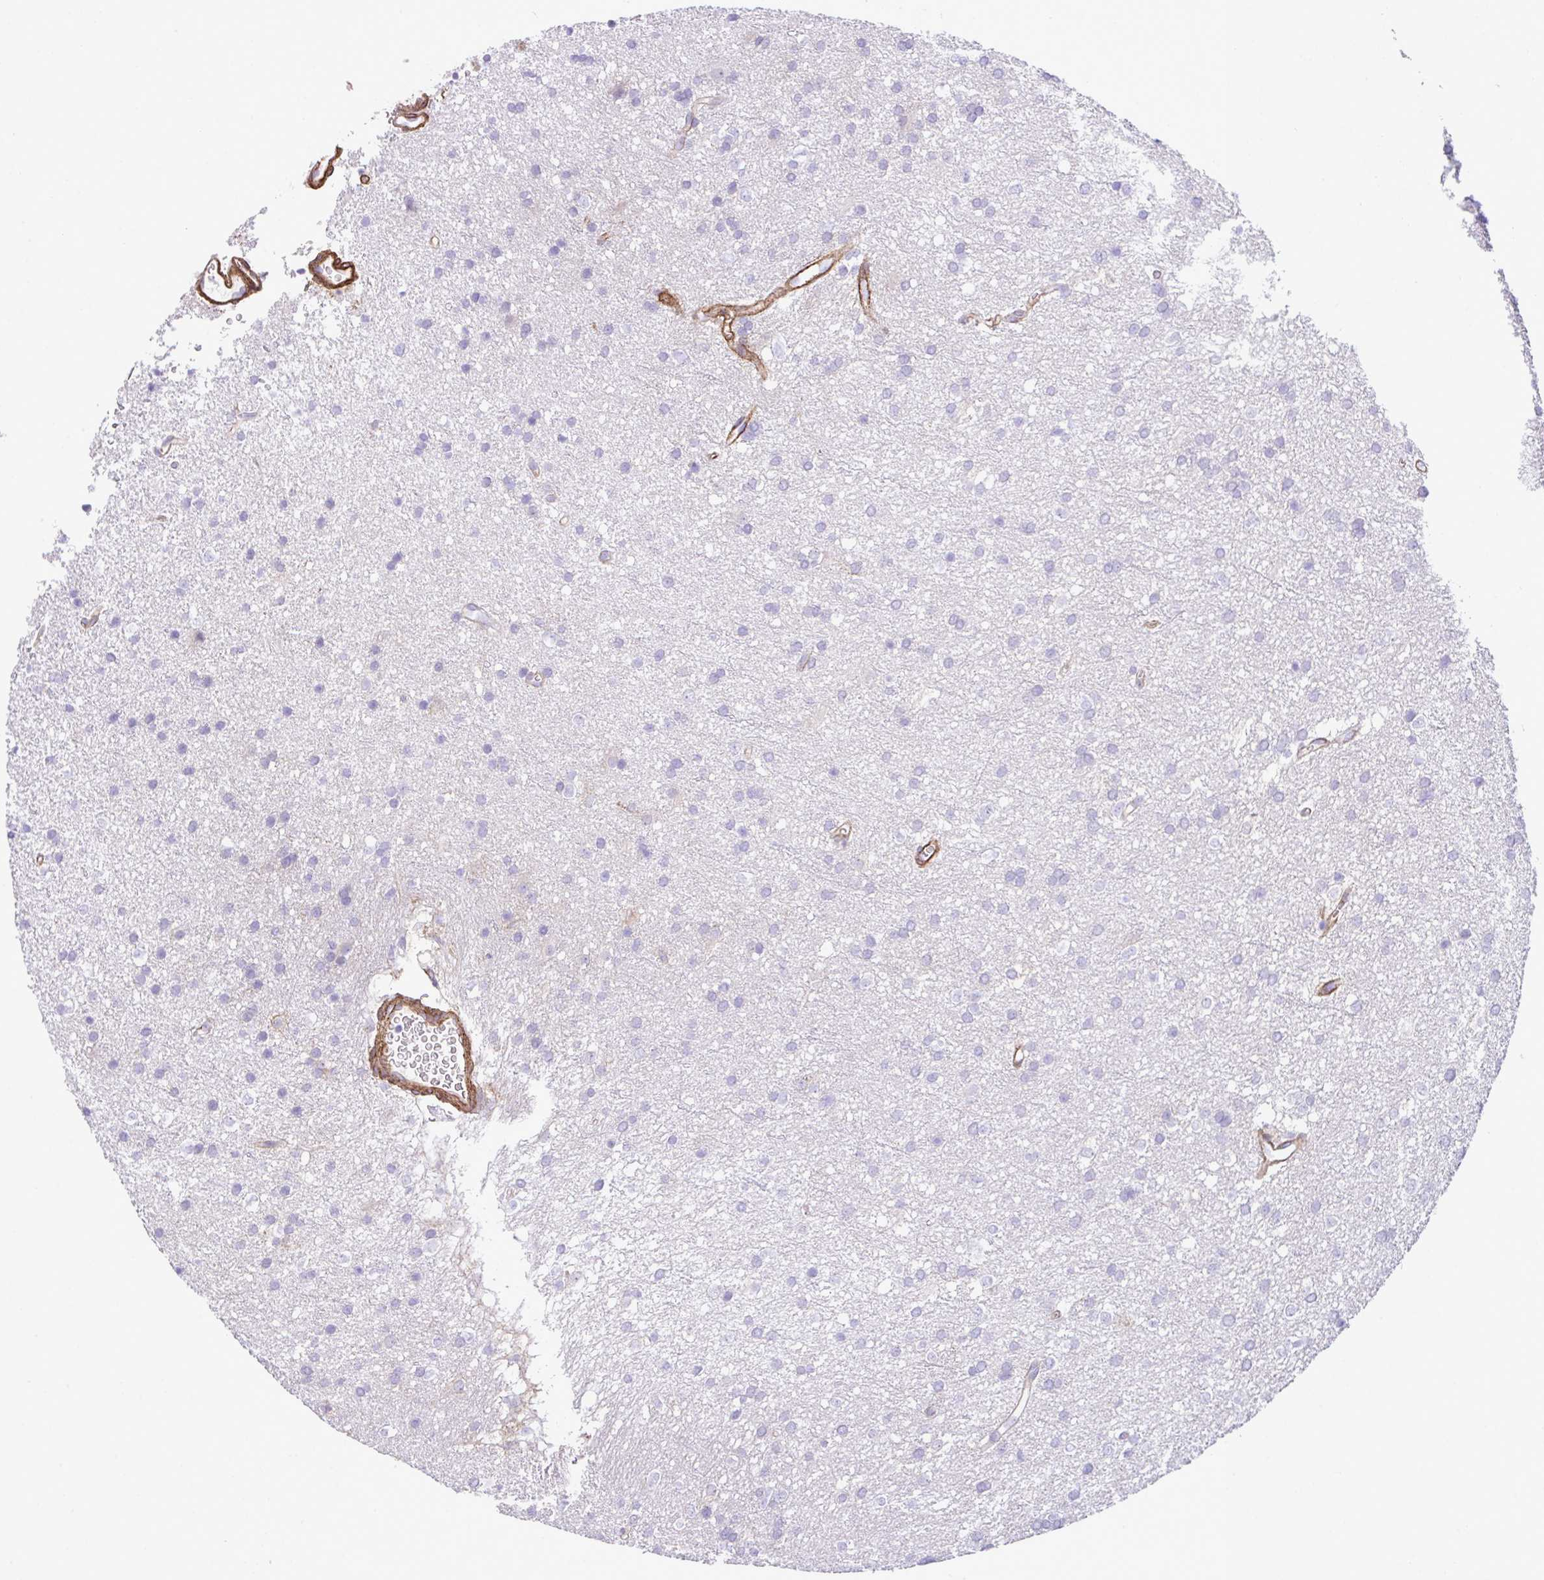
{"staining": {"intensity": "negative", "quantity": "none", "location": "none"}, "tissue": "glioma", "cell_type": "Tumor cells", "image_type": "cancer", "snomed": [{"axis": "morphology", "description": "Glioma, malignant, Low grade"}, {"axis": "topography", "description": "Brain"}], "caption": "Immunohistochemical staining of glioma demonstrates no significant expression in tumor cells.", "gene": "SYNPO2L", "patient": {"sex": "female", "age": 33}}